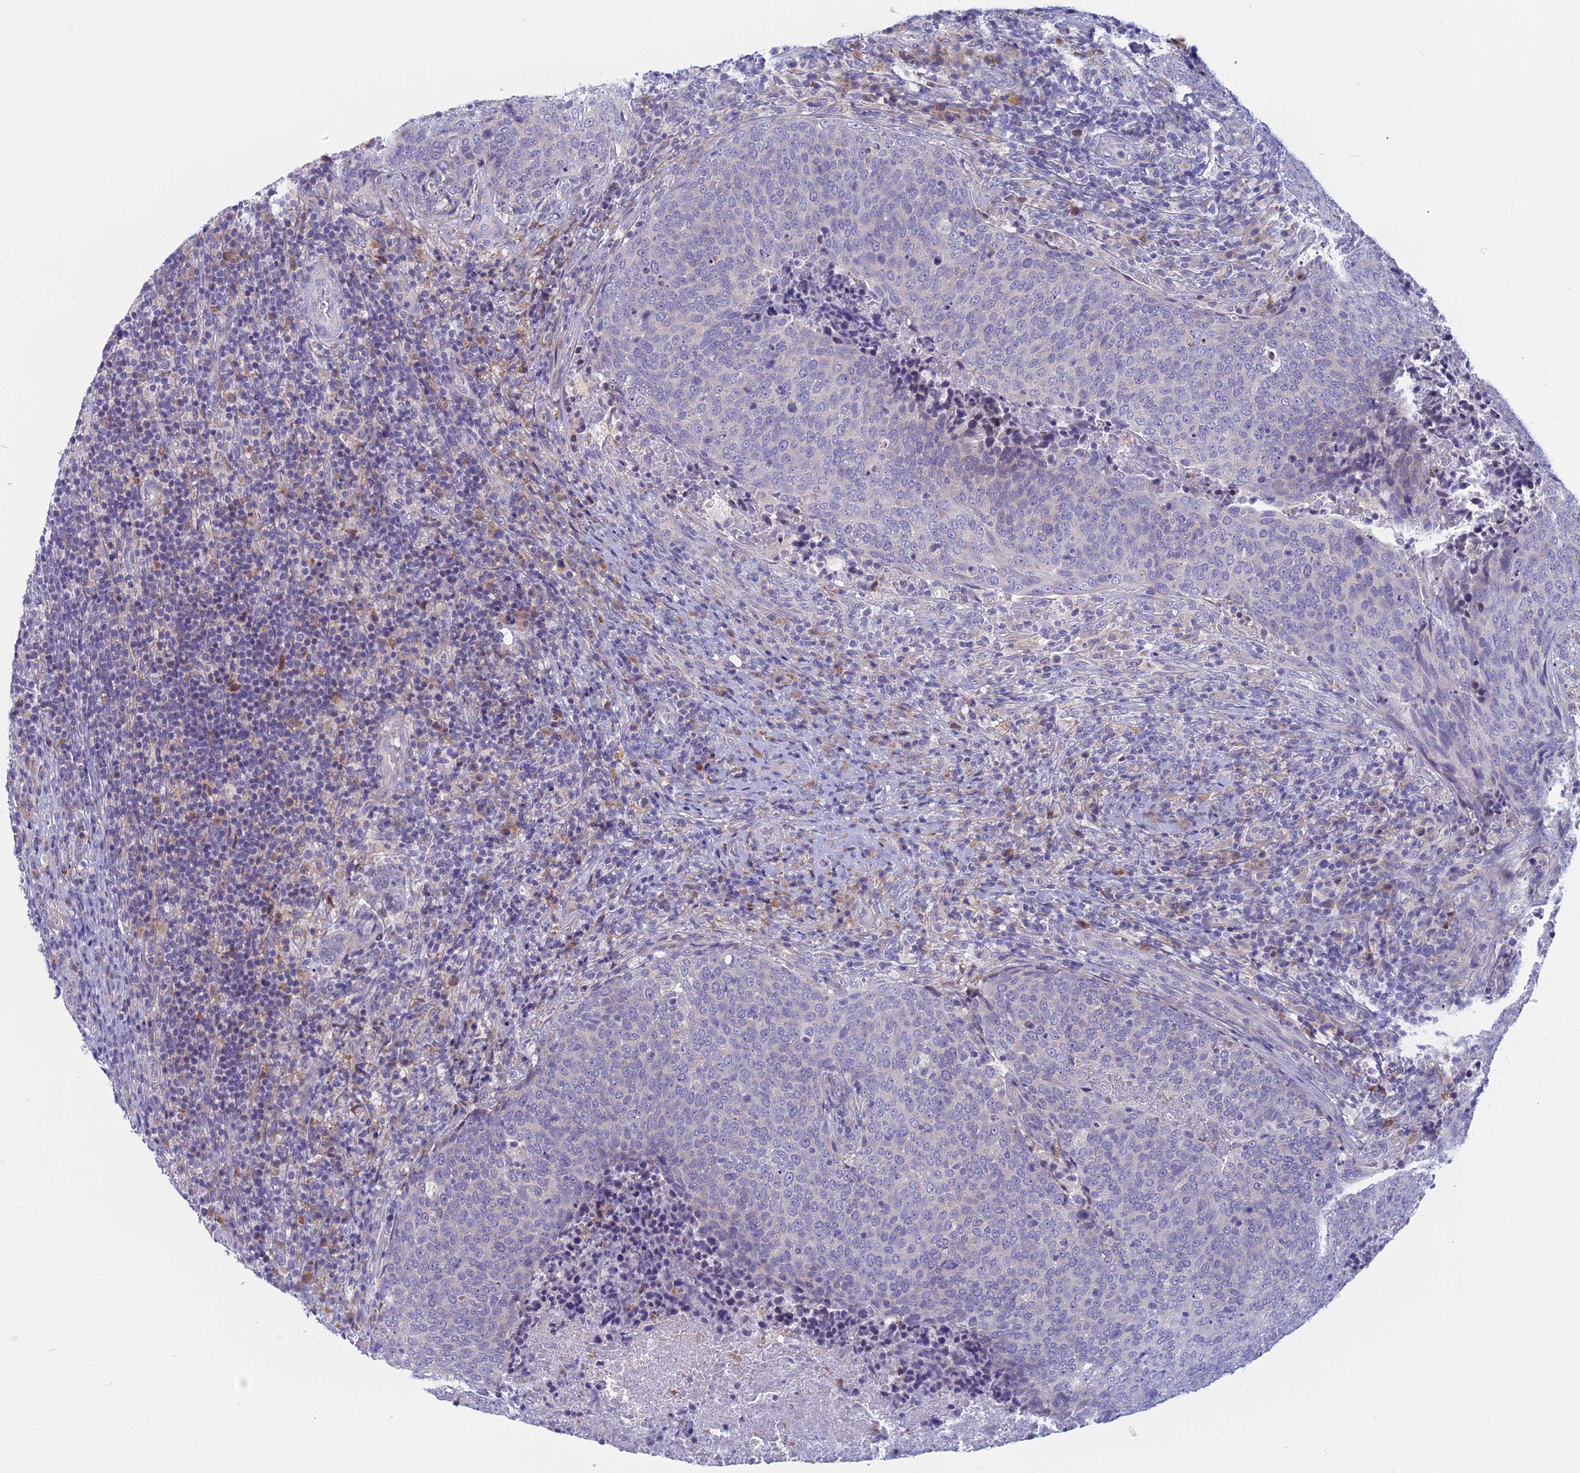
{"staining": {"intensity": "negative", "quantity": "none", "location": "none"}, "tissue": "head and neck cancer", "cell_type": "Tumor cells", "image_type": "cancer", "snomed": [{"axis": "morphology", "description": "Squamous cell carcinoma, NOS"}, {"axis": "morphology", "description": "Squamous cell carcinoma, metastatic, NOS"}, {"axis": "topography", "description": "Lymph node"}, {"axis": "topography", "description": "Head-Neck"}], "caption": "This is a histopathology image of immunohistochemistry (IHC) staining of head and neck metastatic squamous cell carcinoma, which shows no staining in tumor cells.", "gene": "DDX51", "patient": {"sex": "male", "age": 62}}